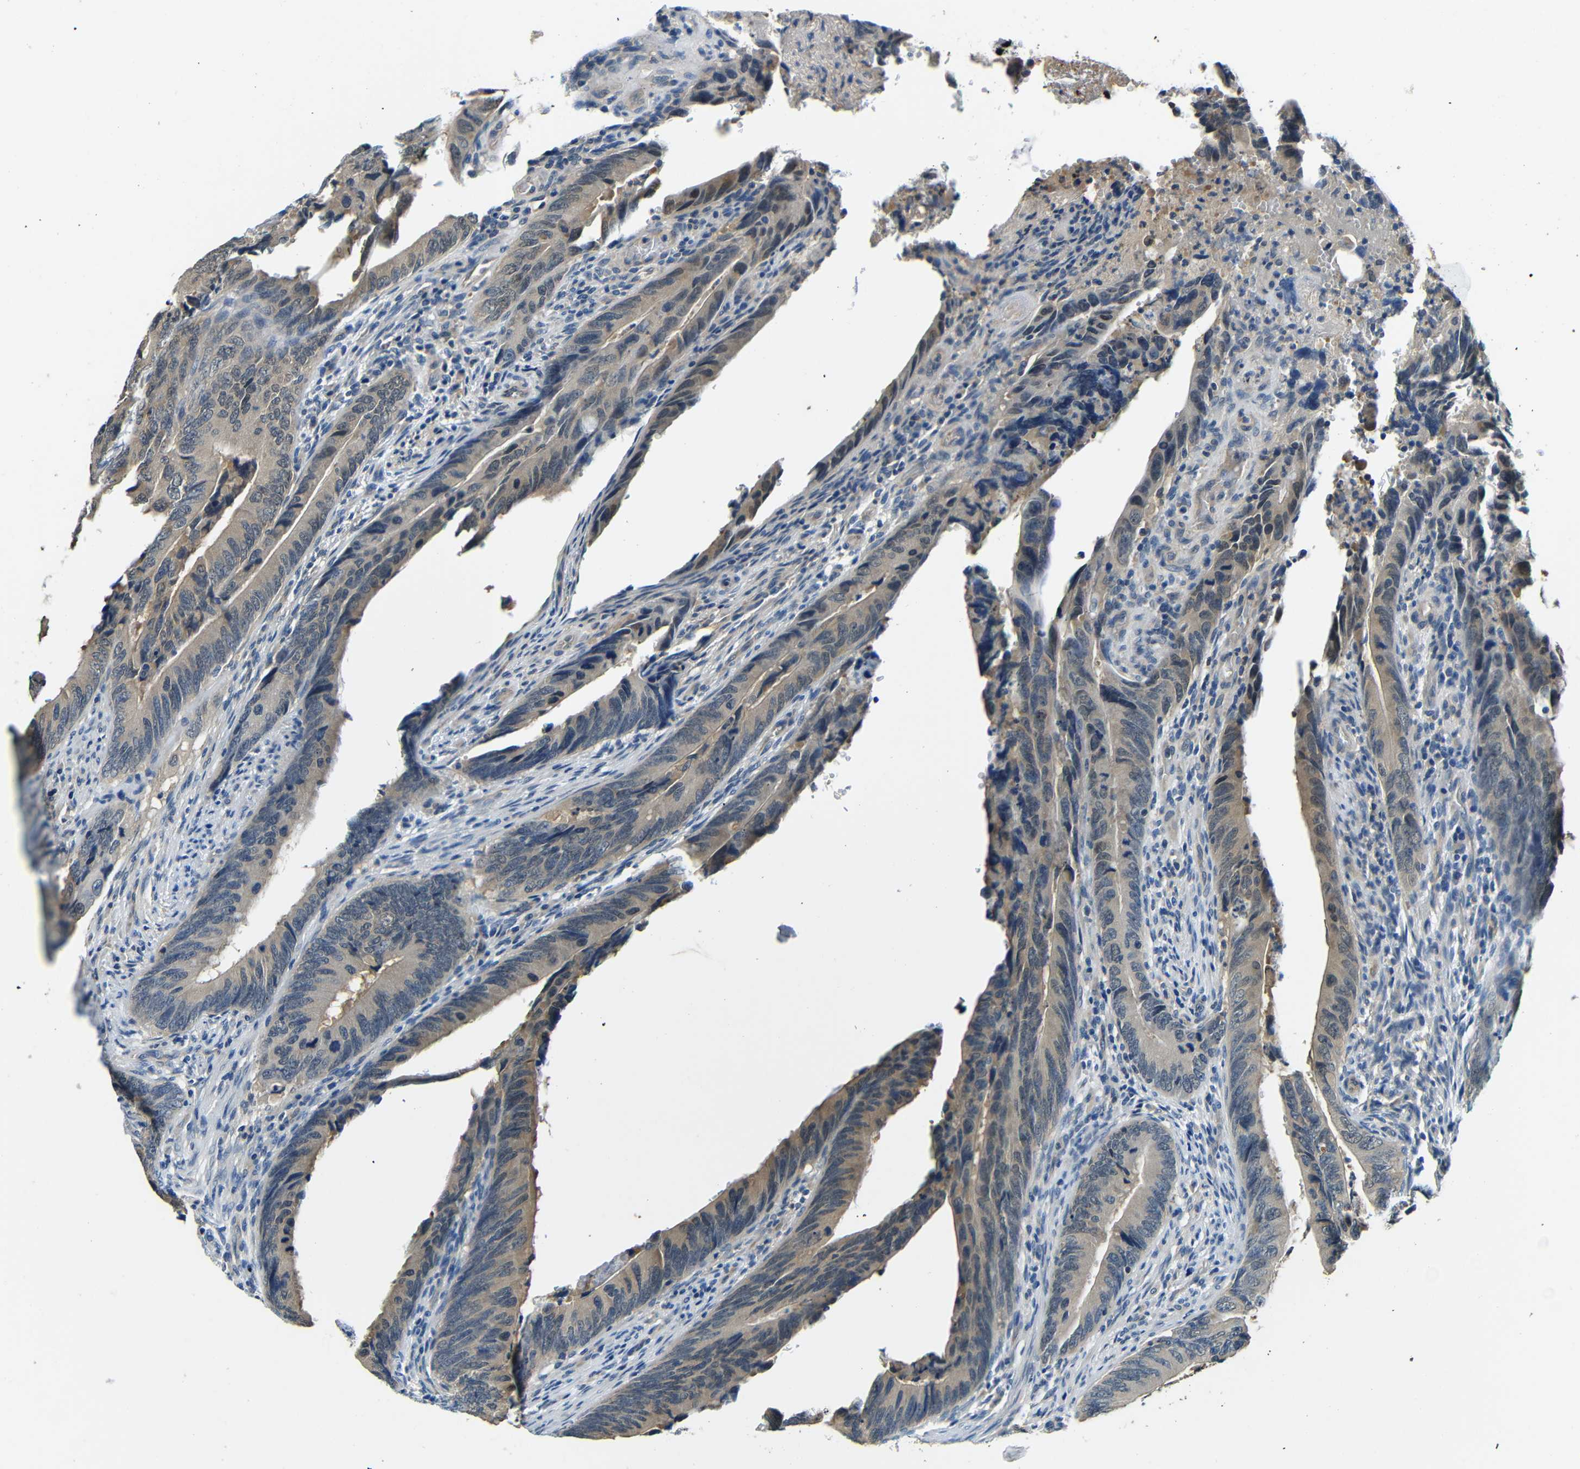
{"staining": {"intensity": "weak", "quantity": ">75%", "location": "cytoplasmic/membranous"}, "tissue": "colorectal cancer", "cell_type": "Tumor cells", "image_type": "cancer", "snomed": [{"axis": "morphology", "description": "Normal tissue, NOS"}, {"axis": "morphology", "description": "Adenocarcinoma, NOS"}, {"axis": "topography", "description": "Colon"}], "caption": "Colorectal cancer was stained to show a protein in brown. There is low levels of weak cytoplasmic/membranous positivity in approximately >75% of tumor cells. The protein of interest is shown in brown color, while the nuclei are stained blue.", "gene": "ADAP1", "patient": {"sex": "male", "age": 56}}